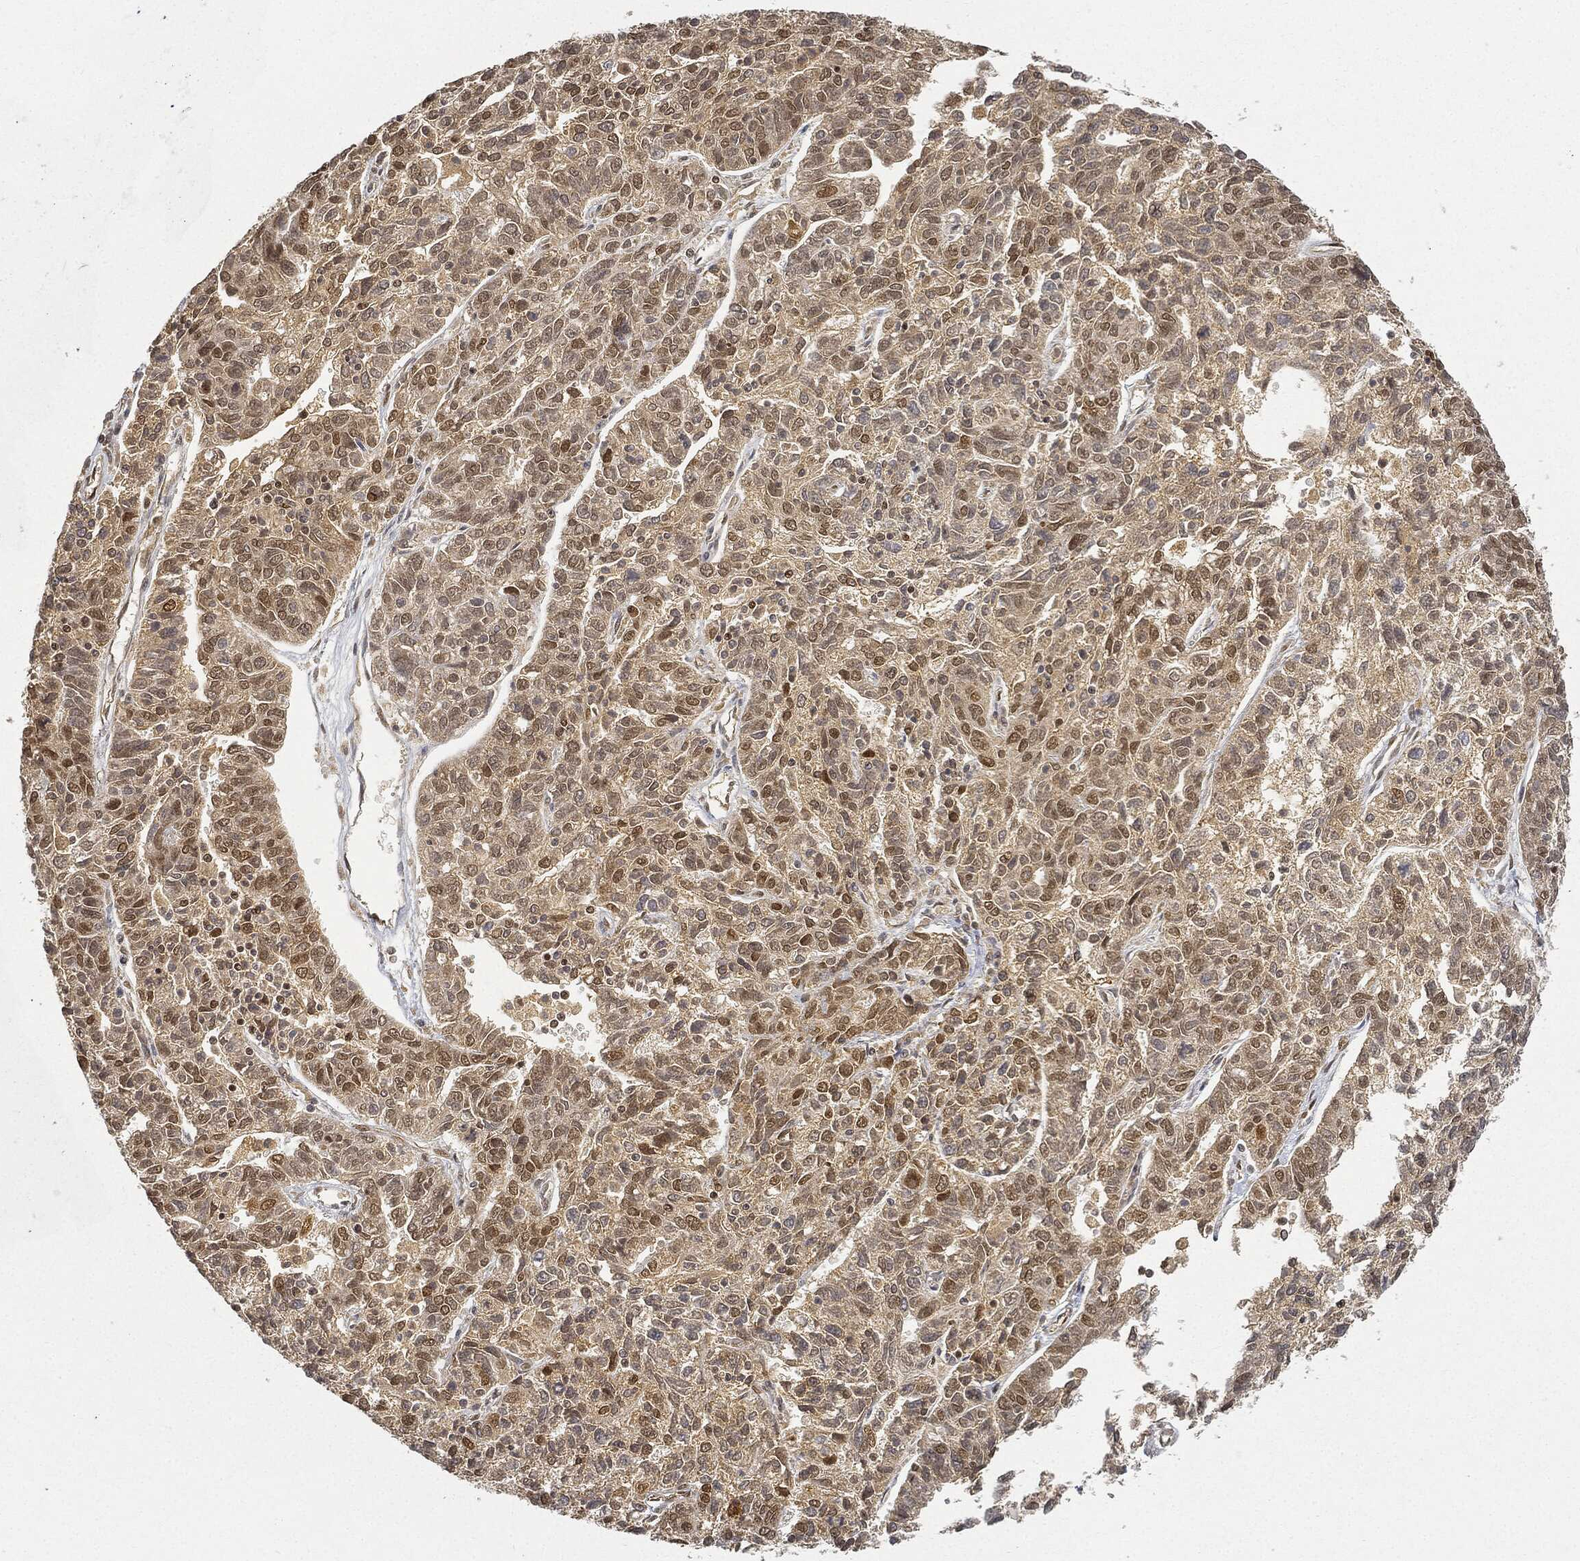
{"staining": {"intensity": "moderate", "quantity": "25%-75%", "location": "nuclear"}, "tissue": "ovarian cancer", "cell_type": "Tumor cells", "image_type": "cancer", "snomed": [{"axis": "morphology", "description": "Cystadenocarcinoma, serous, NOS"}, {"axis": "topography", "description": "Ovary"}], "caption": "Ovarian serous cystadenocarcinoma was stained to show a protein in brown. There is medium levels of moderate nuclear positivity in approximately 25%-75% of tumor cells.", "gene": "CIB1", "patient": {"sex": "female", "age": 71}}